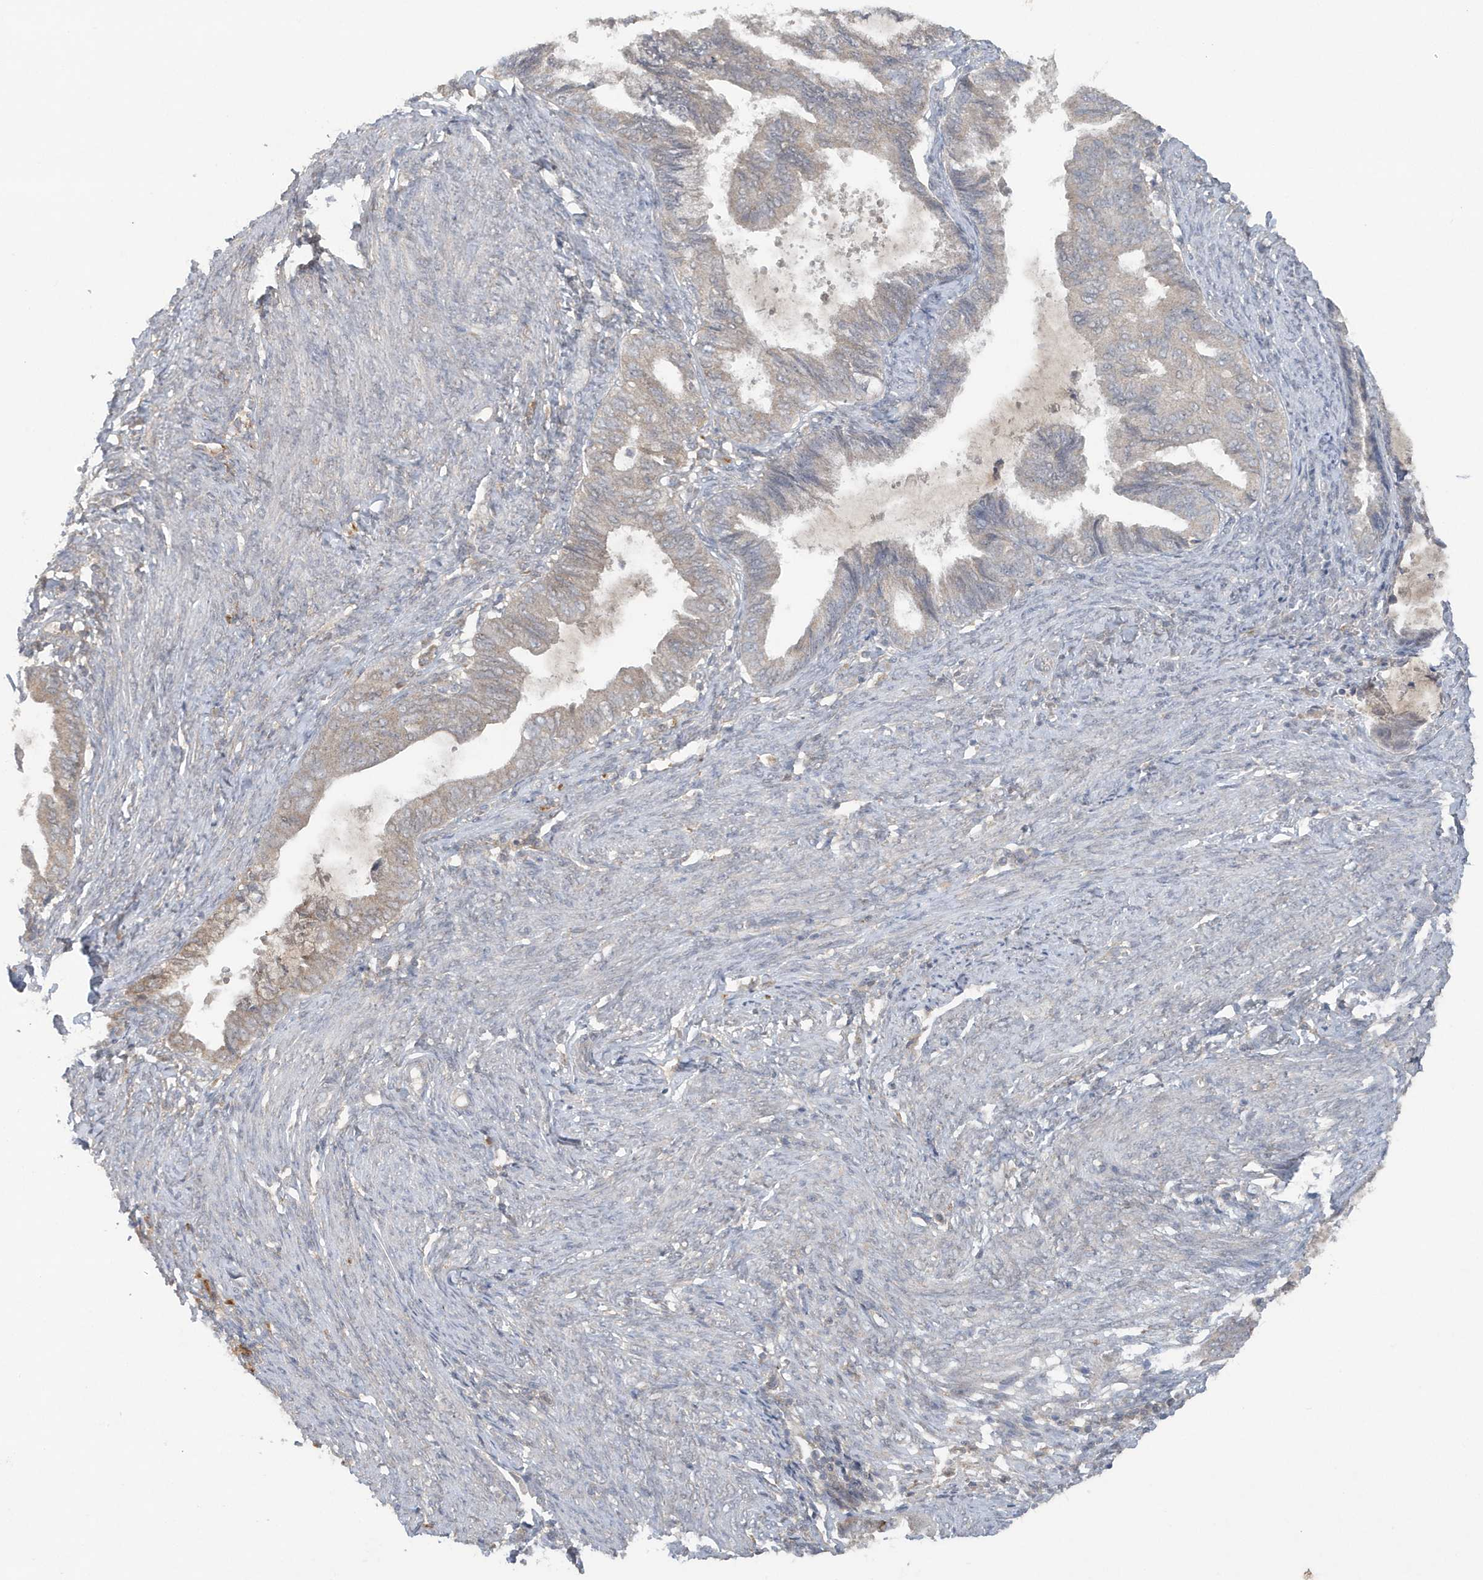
{"staining": {"intensity": "weak", "quantity": "<25%", "location": "cytoplasmic/membranous"}, "tissue": "endometrial cancer", "cell_type": "Tumor cells", "image_type": "cancer", "snomed": [{"axis": "morphology", "description": "Adenocarcinoma, NOS"}, {"axis": "topography", "description": "Endometrium"}], "caption": "Immunohistochemical staining of endometrial cancer (adenocarcinoma) demonstrates no significant positivity in tumor cells.", "gene": "C1RL", "patient": {"sex": "female", "age": 86}}